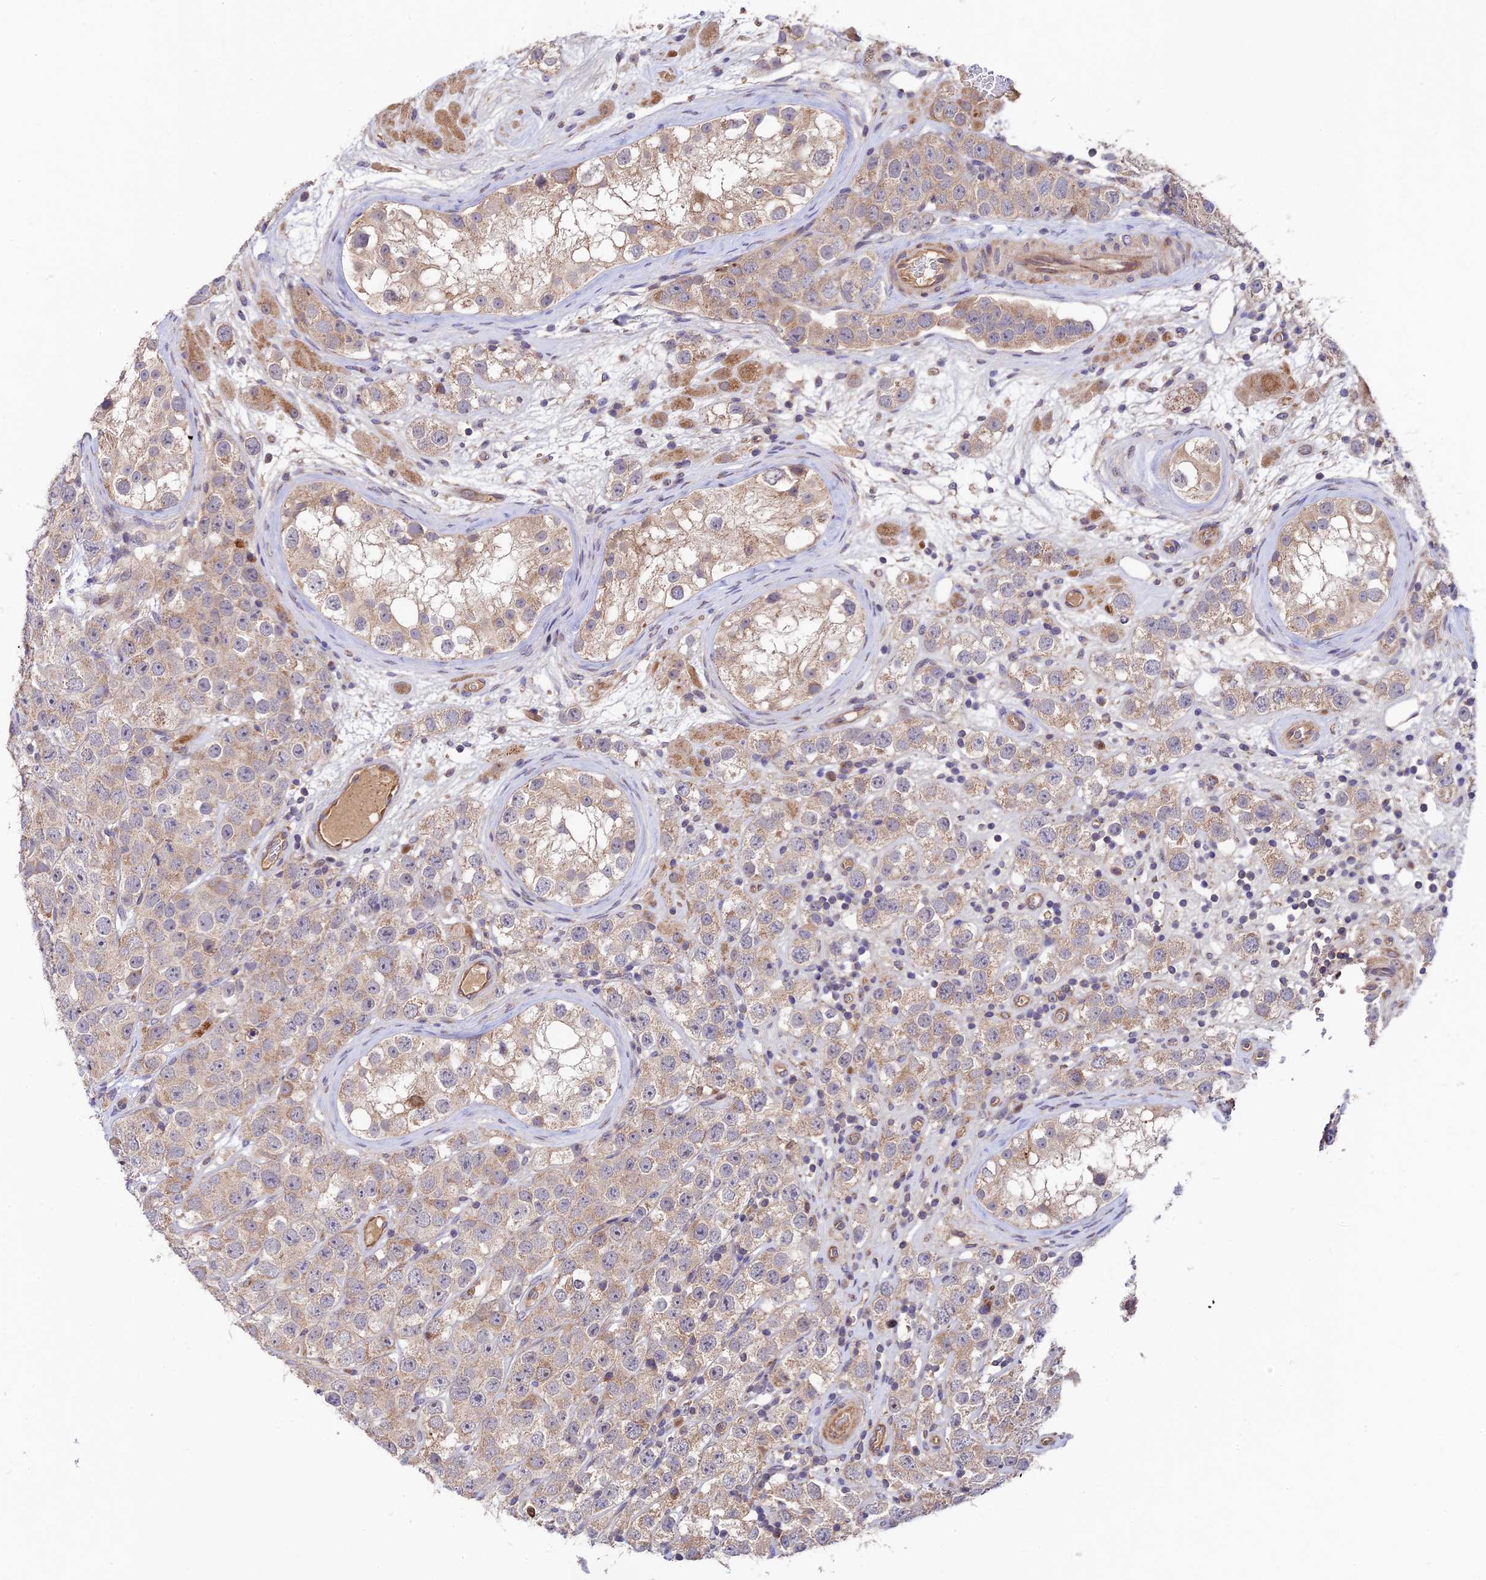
{"staining": {"intensity": "weak", "quantity": "25%-75%", "location": "cytoplasmic/membranous"}, "tissue": "testis cancer", "cell_type": "Tumor cells", "image_type": "cancer", "snomed": [{"axis": "morphology", "description": "Seminoma, NOS"}, {"axis": "topography", "description": "Testis"}], "caption": "Protein expression by immunohistochemistry demonstrates weak cytoplasmic/membranous expression in about 25%-75% of tumor cells in seminoma (testis). (brown staining indicates protein expression, while blue staining denotes nuclei).", "gene": "C3orf20", "patient": {"sex": "male", "age": 28}}